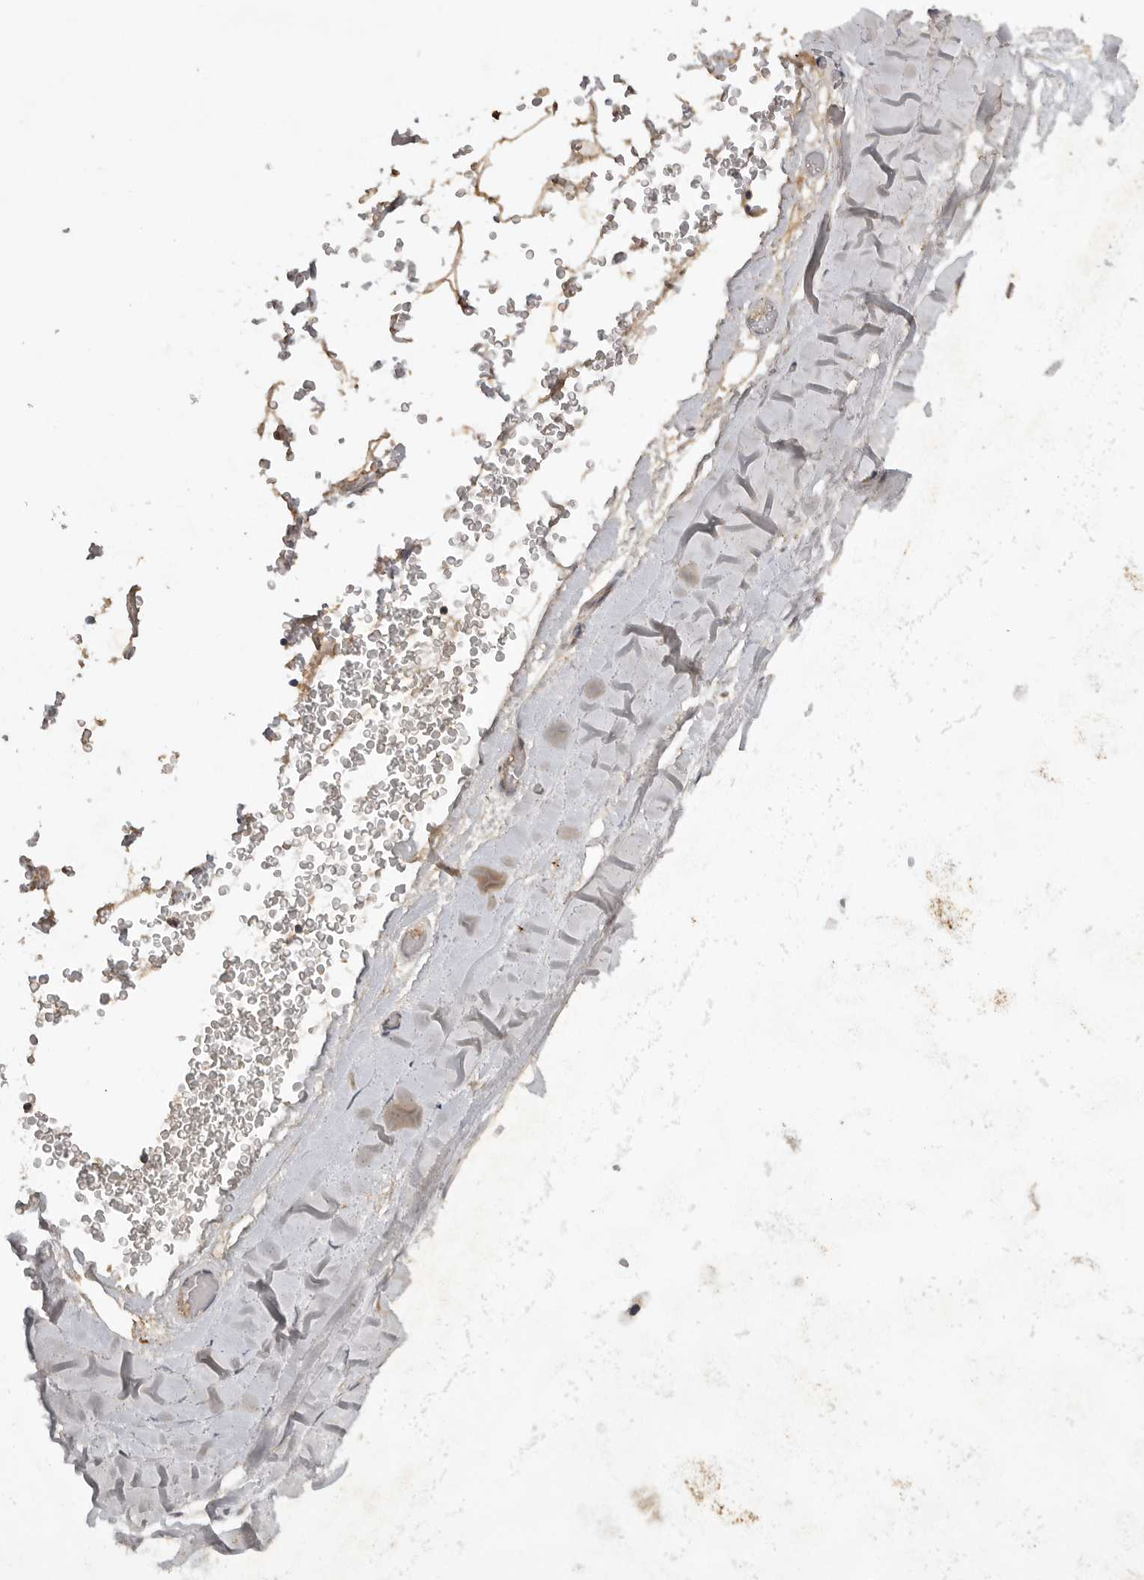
{"staining": {"intensity": "negative", "quantity": "none", "location": "none"}, "tissue": "adipose tissue", "cell_type": "Adipocytes", "image_type": "normal", "snomed": [{"axis": "morphology", "description": "Normal tissue, NOS"}, {"axis": "topography", "description": "Bronchus"}], "caption": "Adipocytes show no significant positivity in unremarkable adipose tissue. (Immunohistochemistry, brightfield microscopy, high magnification).", "gene": "ADAMTS4", "patient": {"sex": "male", "age": 66}}